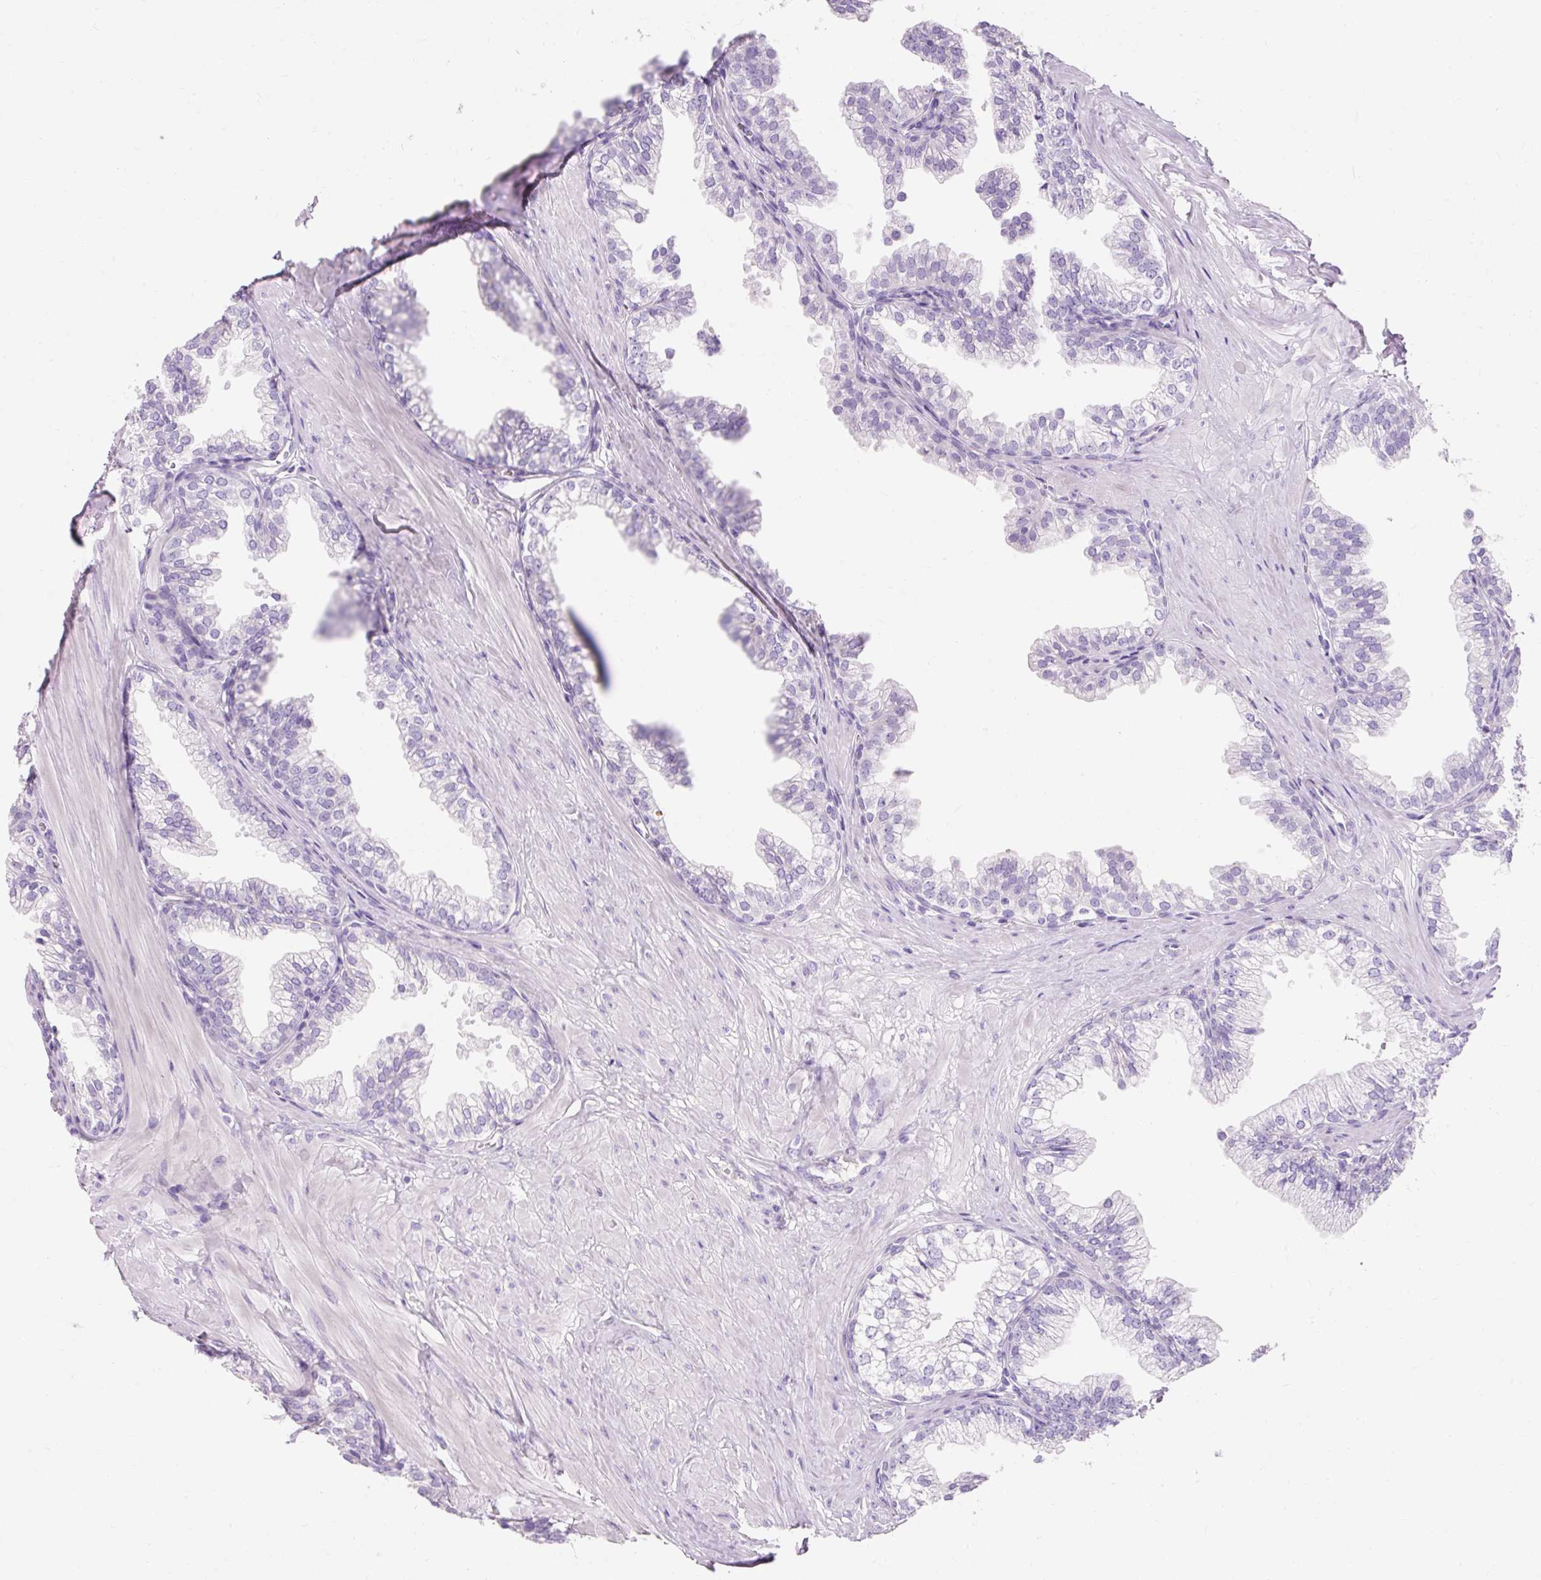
{"staining": {"intensity": "negative", "quantity": "none", "location": "none"}, "tissue": "prostate", "cell_type": "Glandular cells", "image_type": "normal", "snomed": [{"axis": "morphology", "description": "Normal tissue, NOS"}, {"axis": "topography", "description": "Prostate"}, {"axis": "topography", "description": "Peripheral nerve tissue"}], "caption": "A histopathology image of human prostate is negative for staining in glandular cells. (Brightfield microscopy of DAB IHC at high magnification).", "gene": "TMEM213", "patient": {"sex": "male", "age": 55}}